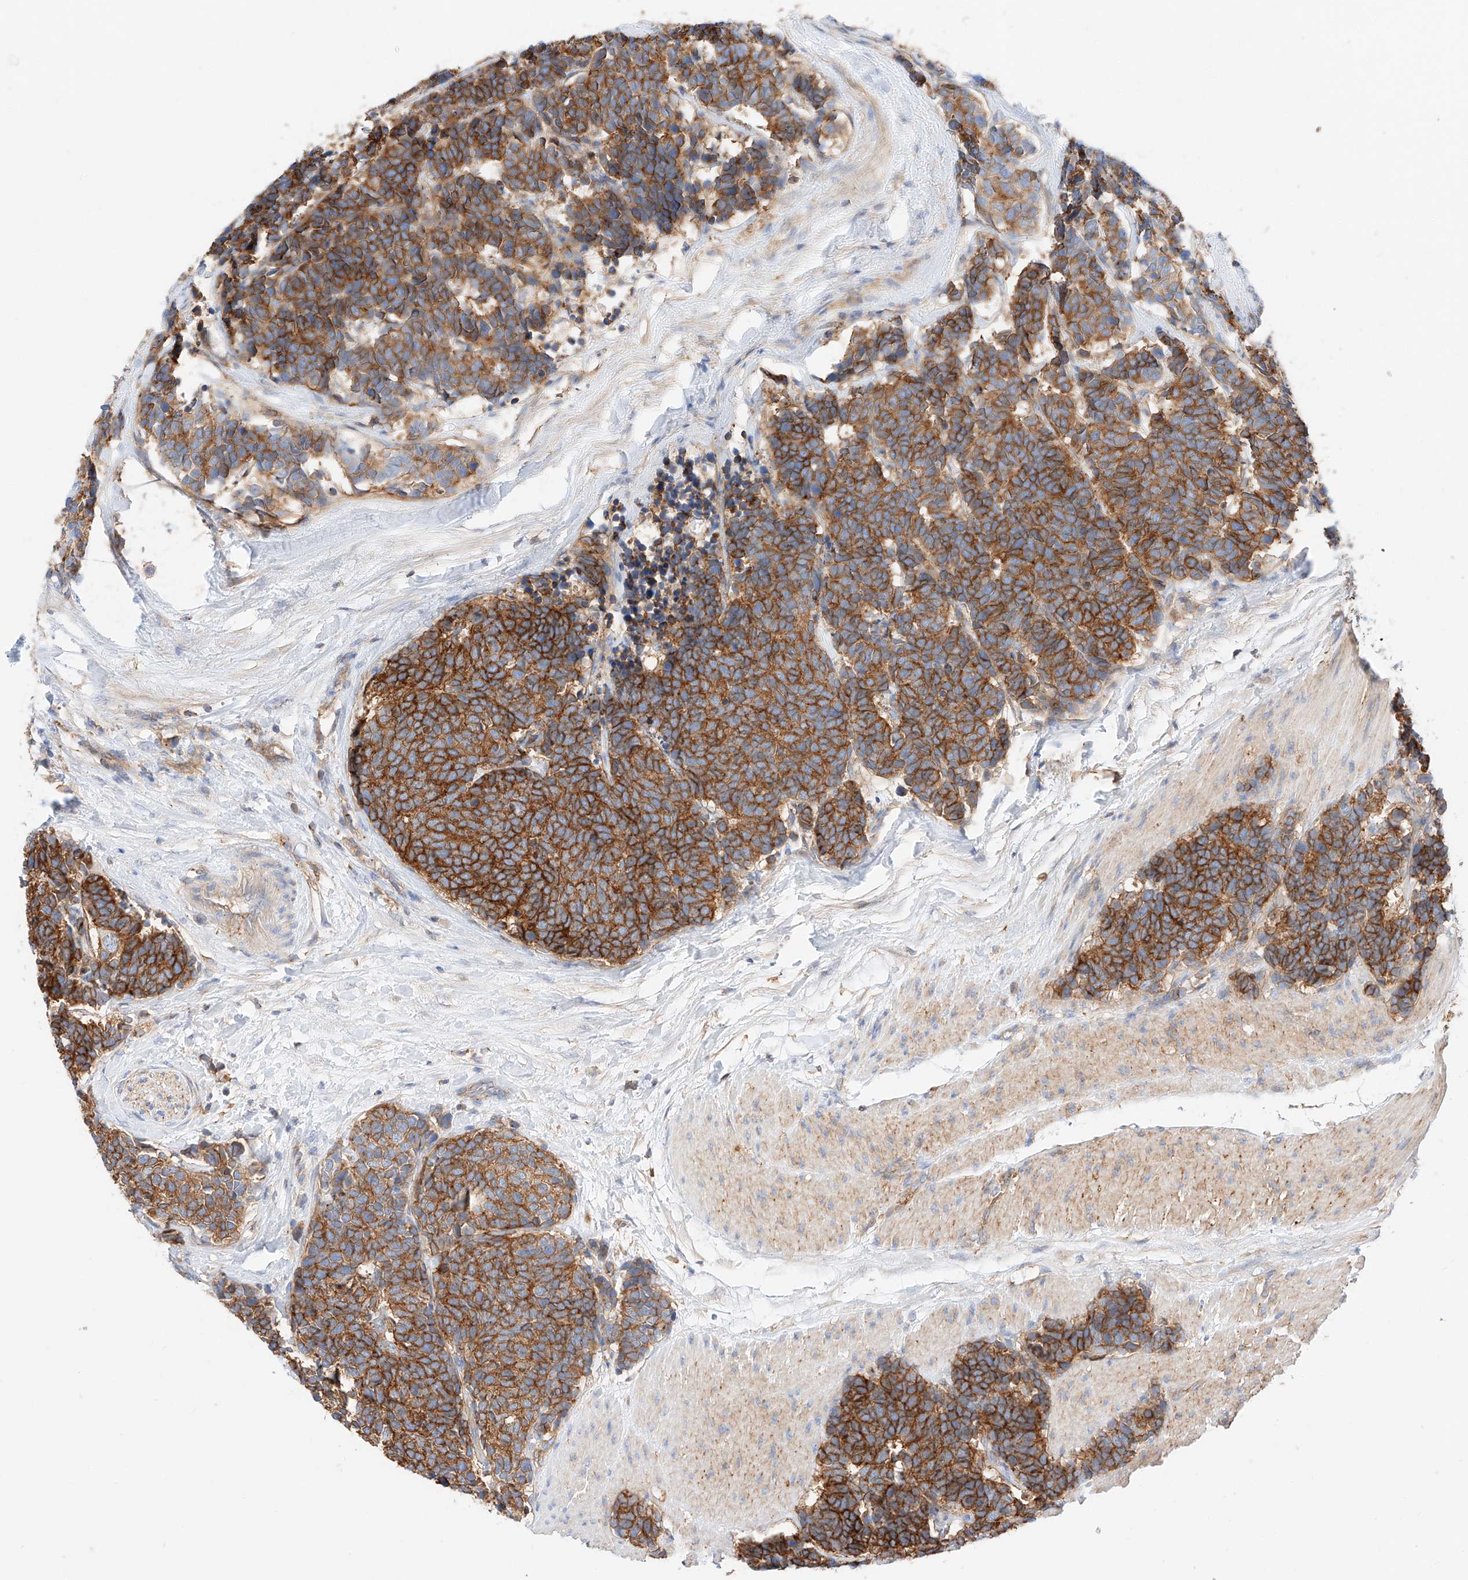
{"staining": {"intensity": "strong", "quantity": ">75%", "location": "cytoplasmic/membranous"}, "tissue": "carcinoid", "cell_type": "Tumor cells", "image_type": "cancer", "snomed": [{"axis": "morphology", "description": "Carcinoma, NOS"}, {"axis": "morphology", "description": "Carcinoid, malignant, NOS"}, {"axis": "topography", "description": "Urinary bladder"}], "caption": "This is an image of immunohistochemistry staining of carcinoid (malignant), which shows strong positivity in the cytoplasmic/membranous of tumor cells.", "gene": "HAUS4", "patient": {"sex": "male", "age": 57}}